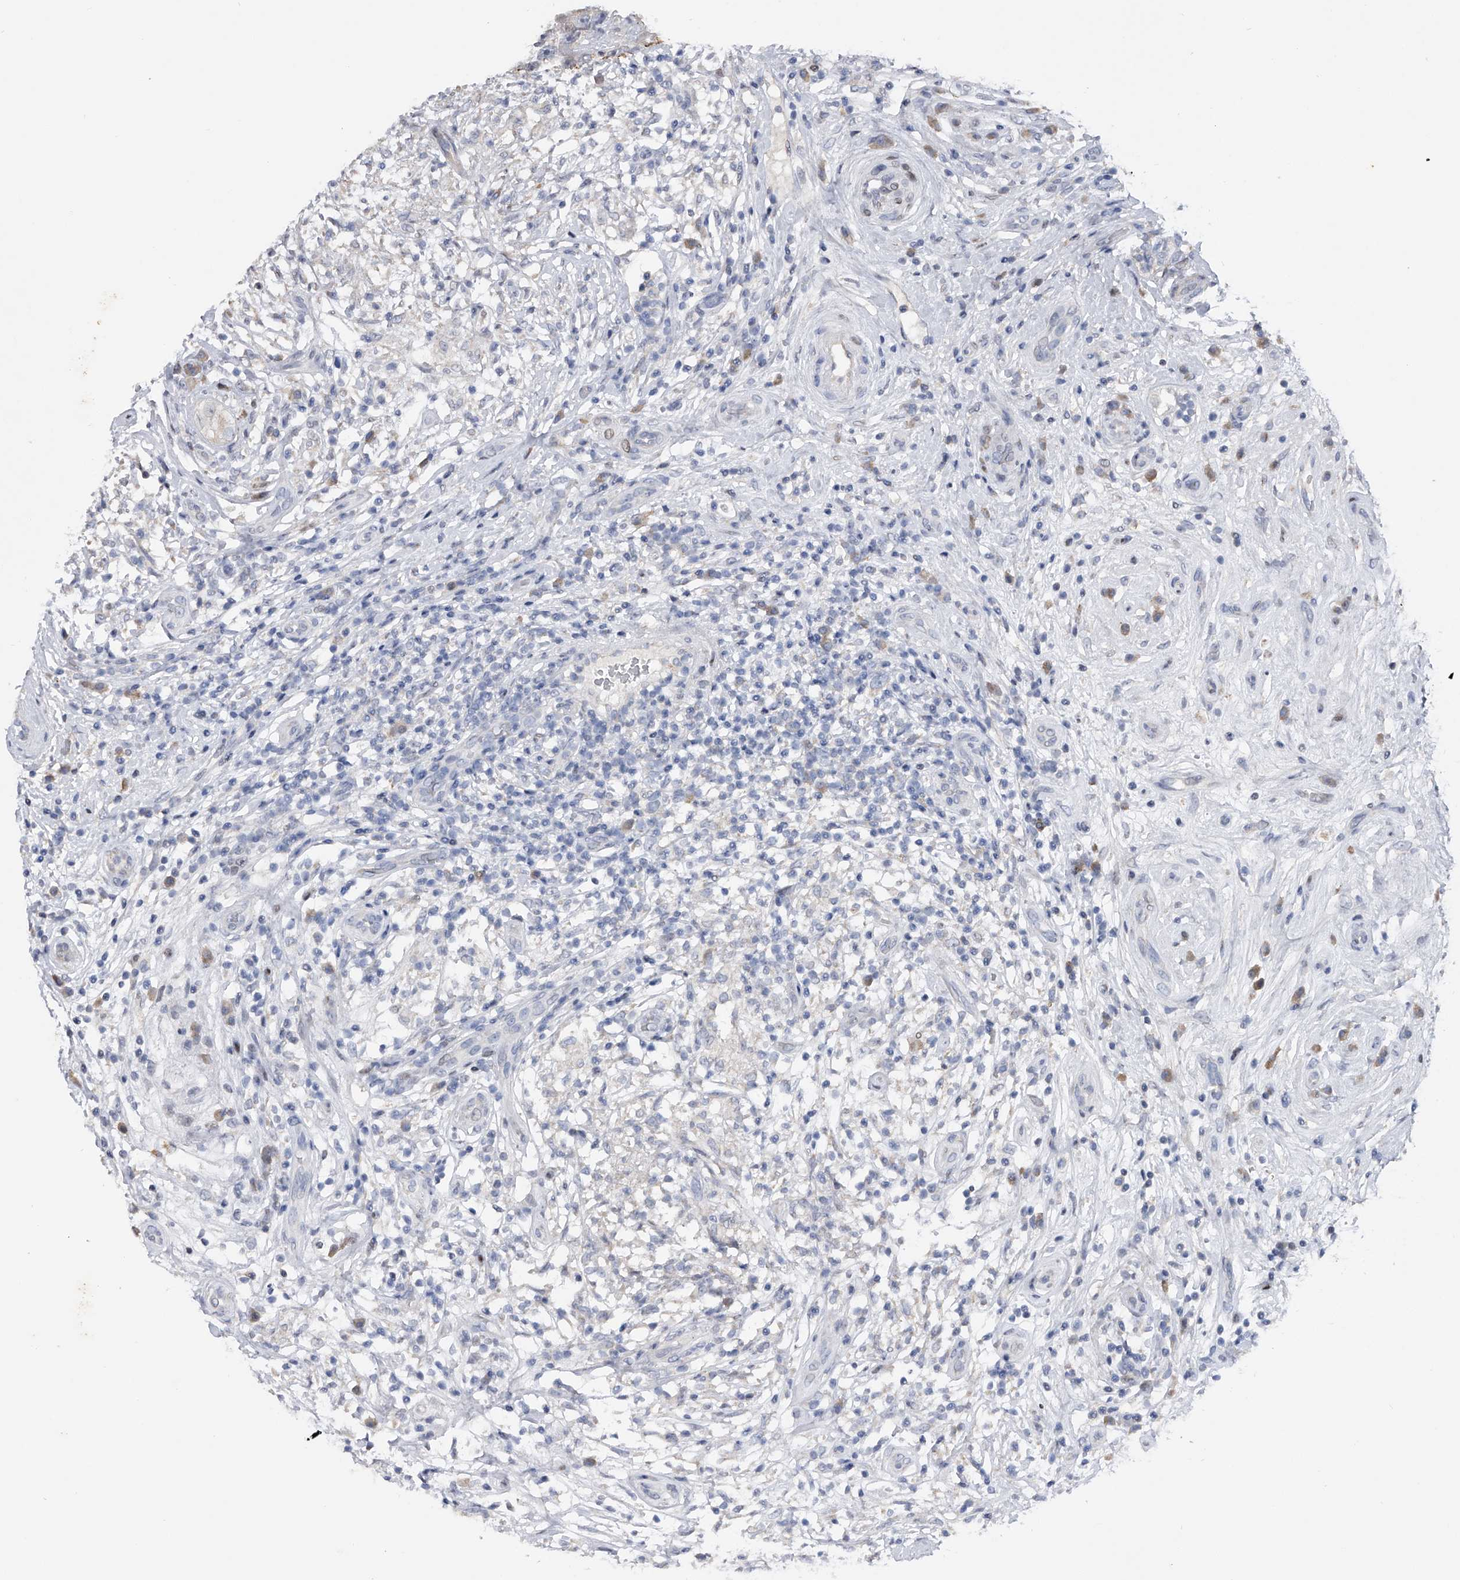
{"staining": {"intensity": "negative", "quantity": "none", "location": "none"}, "tissue": "testis cancer", "cell_type": "Tumor cells", "image_type": "cancer", "snomed": [{"axis": "morphology", "description": "Seminoma, NOS"}, {"axis": "topography", "description": "Testis"}], "caption": "Immunohistochemical staining of human seminoma (testis) displays no significant staining in tumor cells.", "gene": "RWDD2A", "patient": {"sex": "male", "age": 49}}